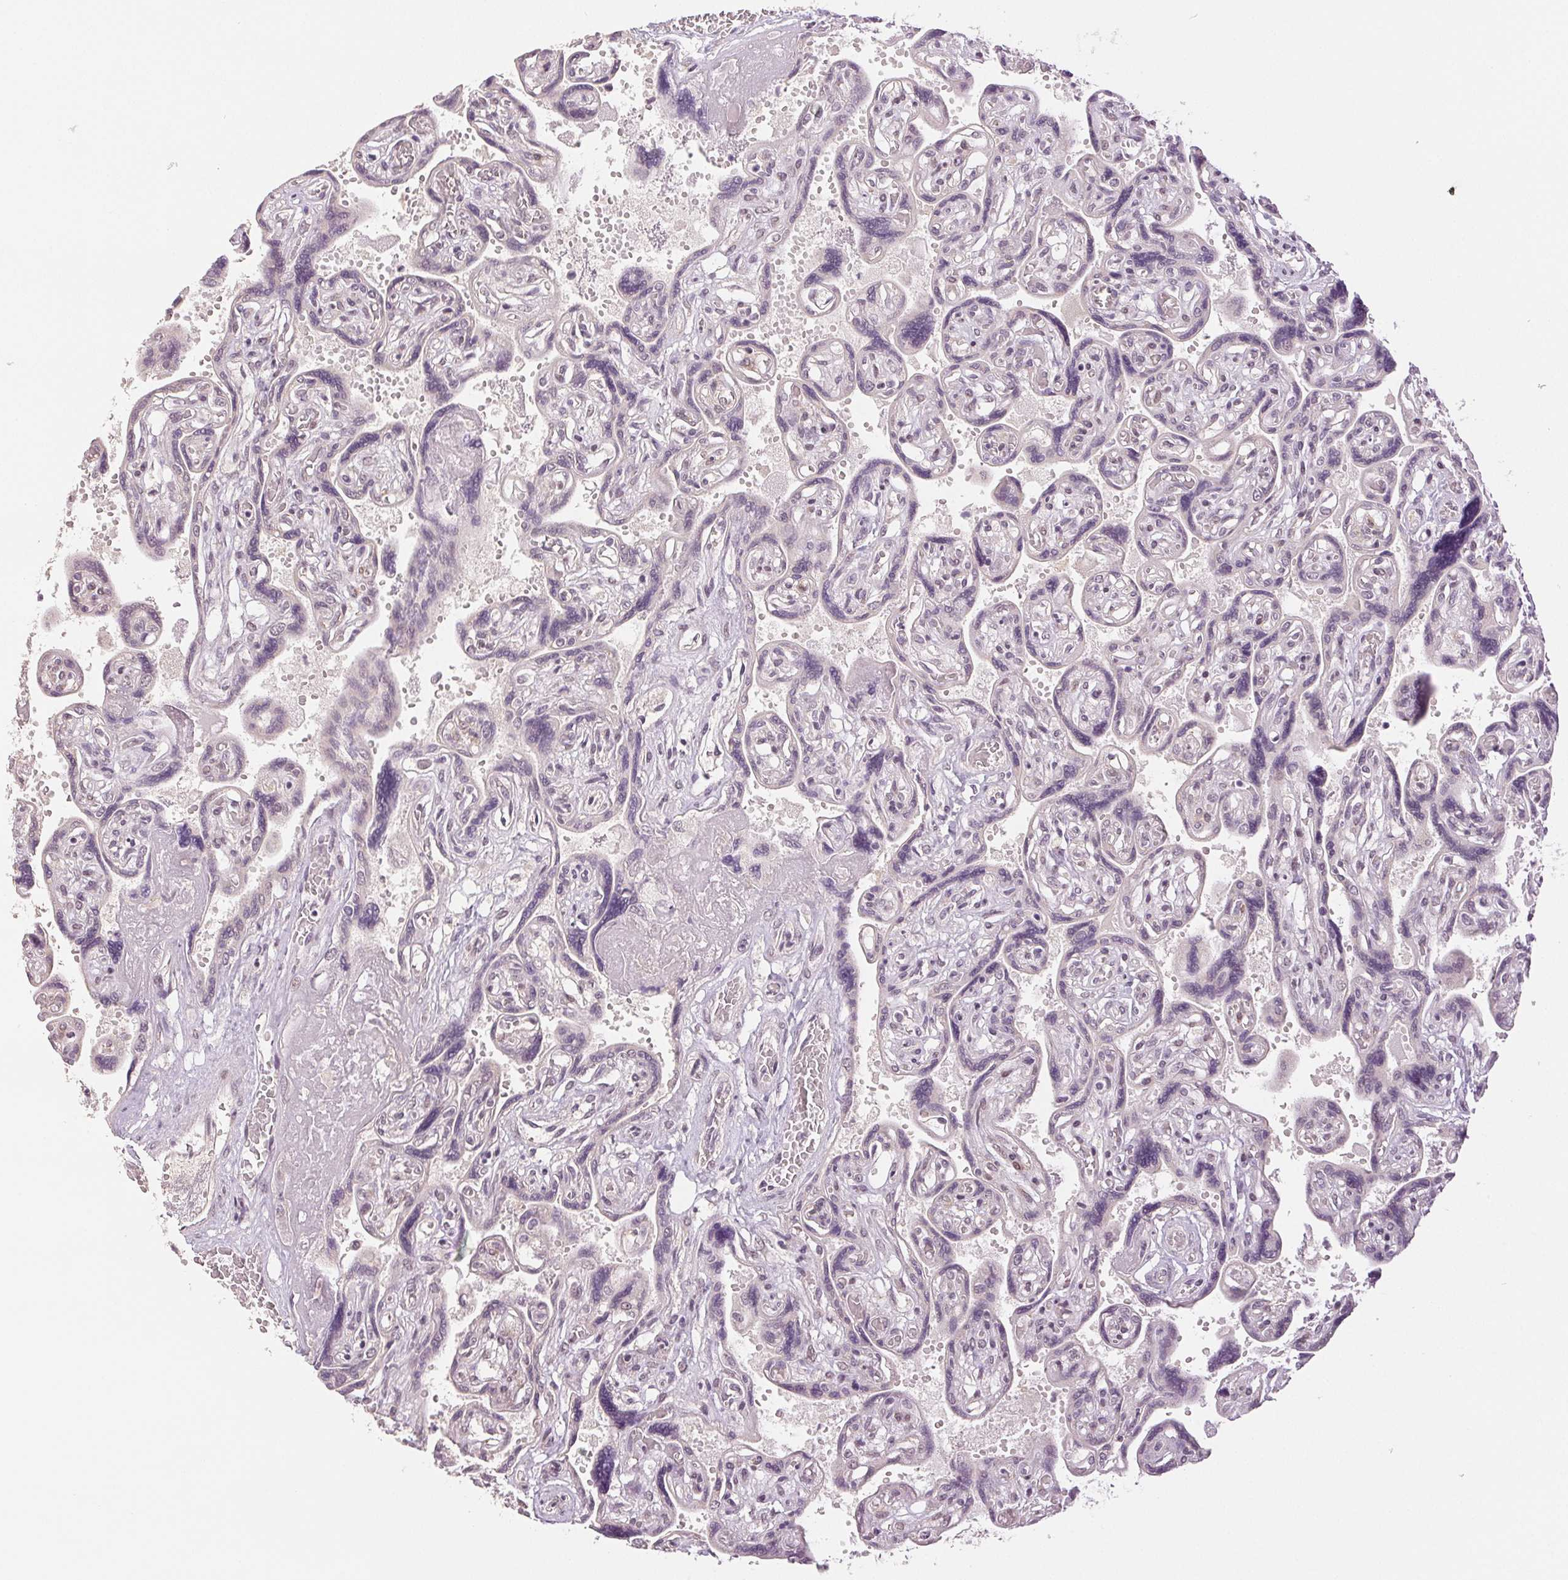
{"staining": {"intensity": "weak", "quantity": "<25%", "location": "nuclear"}, "tissue": "placenta", "cell_type": "Decidual cells", "image_type": "normal", "snomed": [{"axis": "morphology", "description": "Normal tissue, NOS"}, {"axis": "topography", "description": "Placenta"}], "caption": "IHC image of benign placenta: human placenta stained with DAB exhibits no significant protein staining in decidual cells. (IHC, brightfield microscopy, high magnification).", "gene": "PLCB1", "patient": {"sex": "female", "age": 32}}